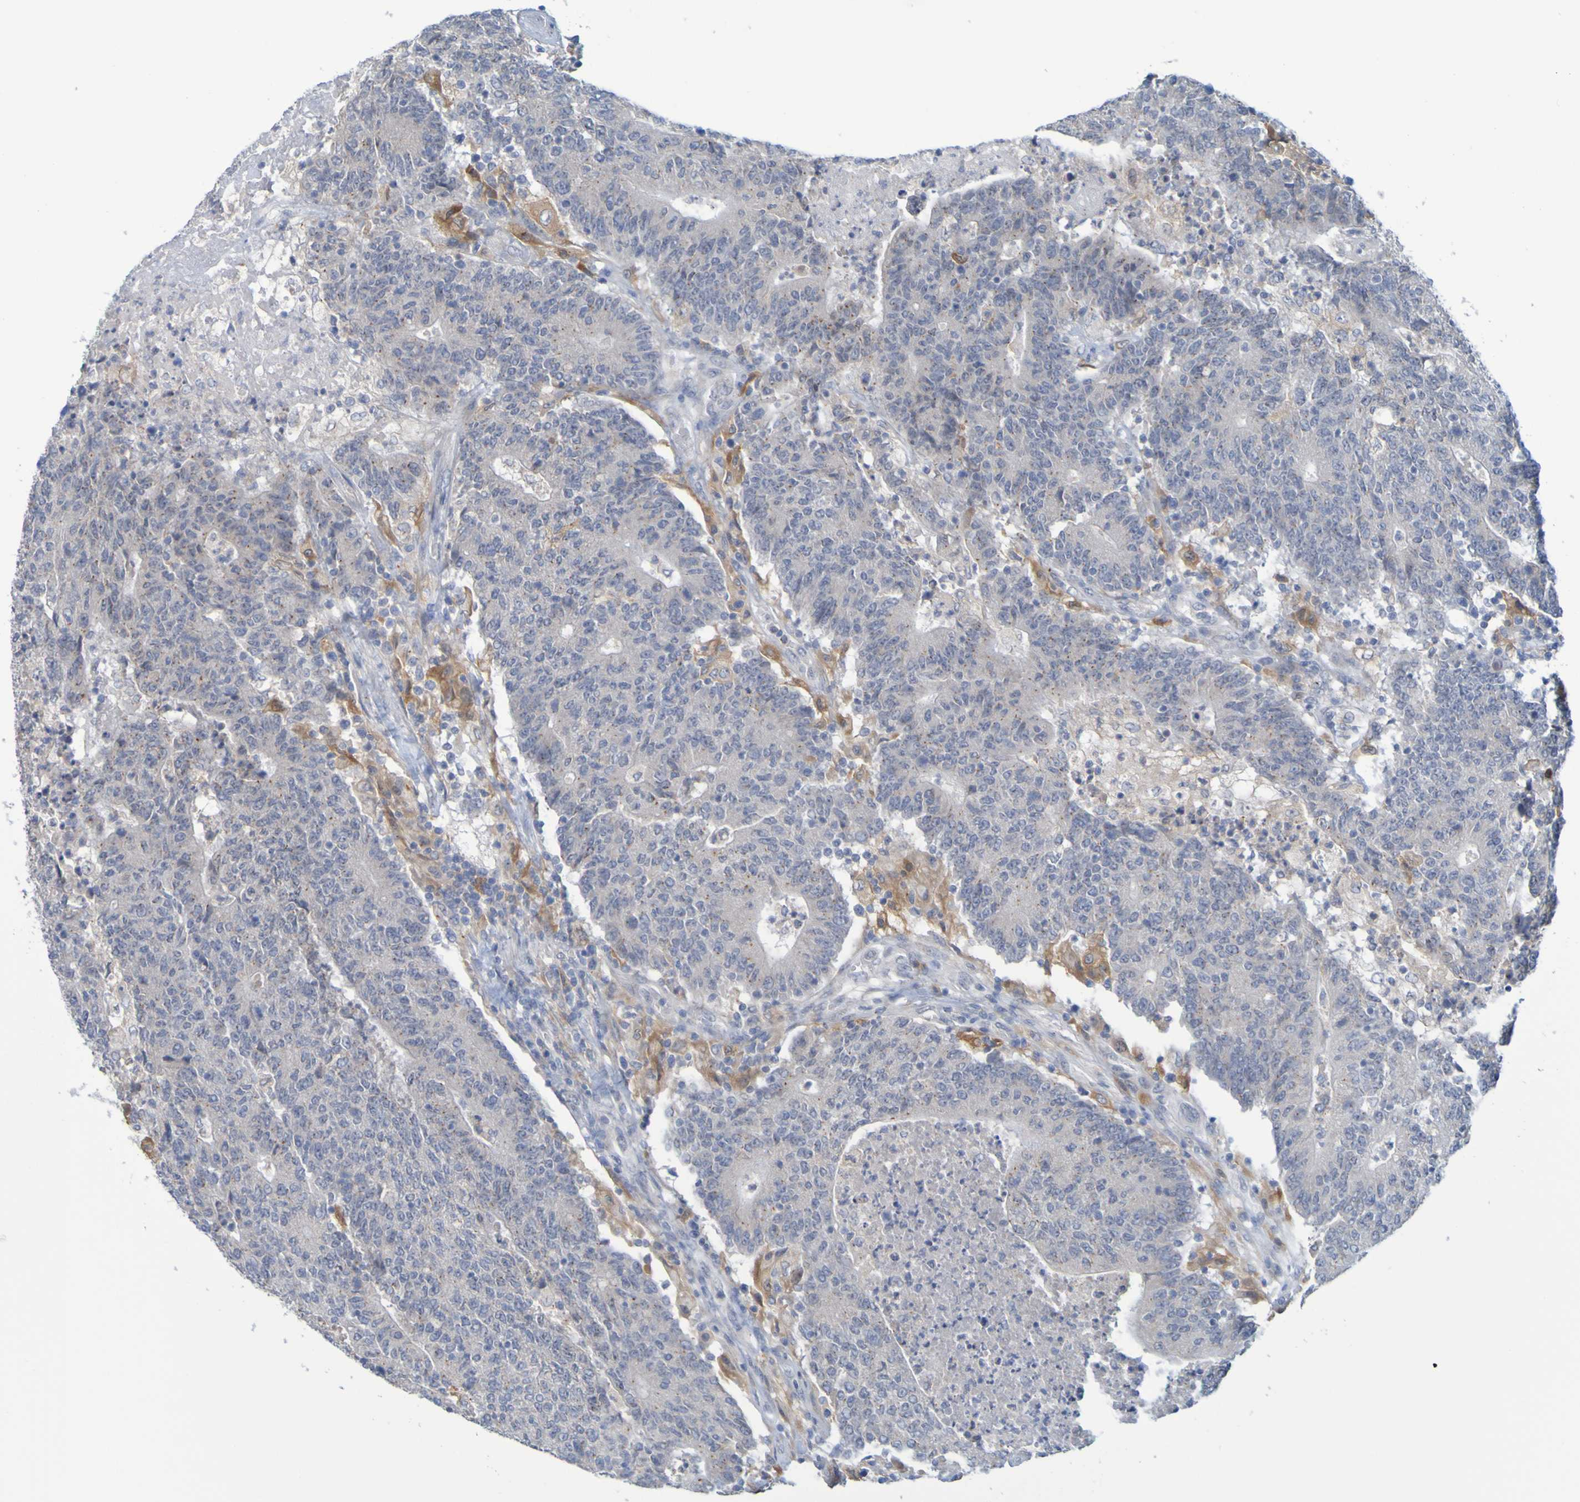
{"staining": {"intensity": "negative", "quantity": "none", "location": "none"}, "tissue": "colorectal cancer", "cell_type": "Tumor cells", "image_type": "cancer", "snomed": [{"axis": "morphology", "description": "Normal tissue, NOS"}, {"axis": "morphology", "description": "Adenocarcinoma, NOS"}, {"axis": "topography", "description": "Colon"}], "caption": "An IHC histopathology image of adenocarcinoma (colorectal) is shown. There is no staining in tumor cells of adenocarcinoma (colorectal).", "gene": "LILRB5", "patient": {"sex": "female", "age": 75}}